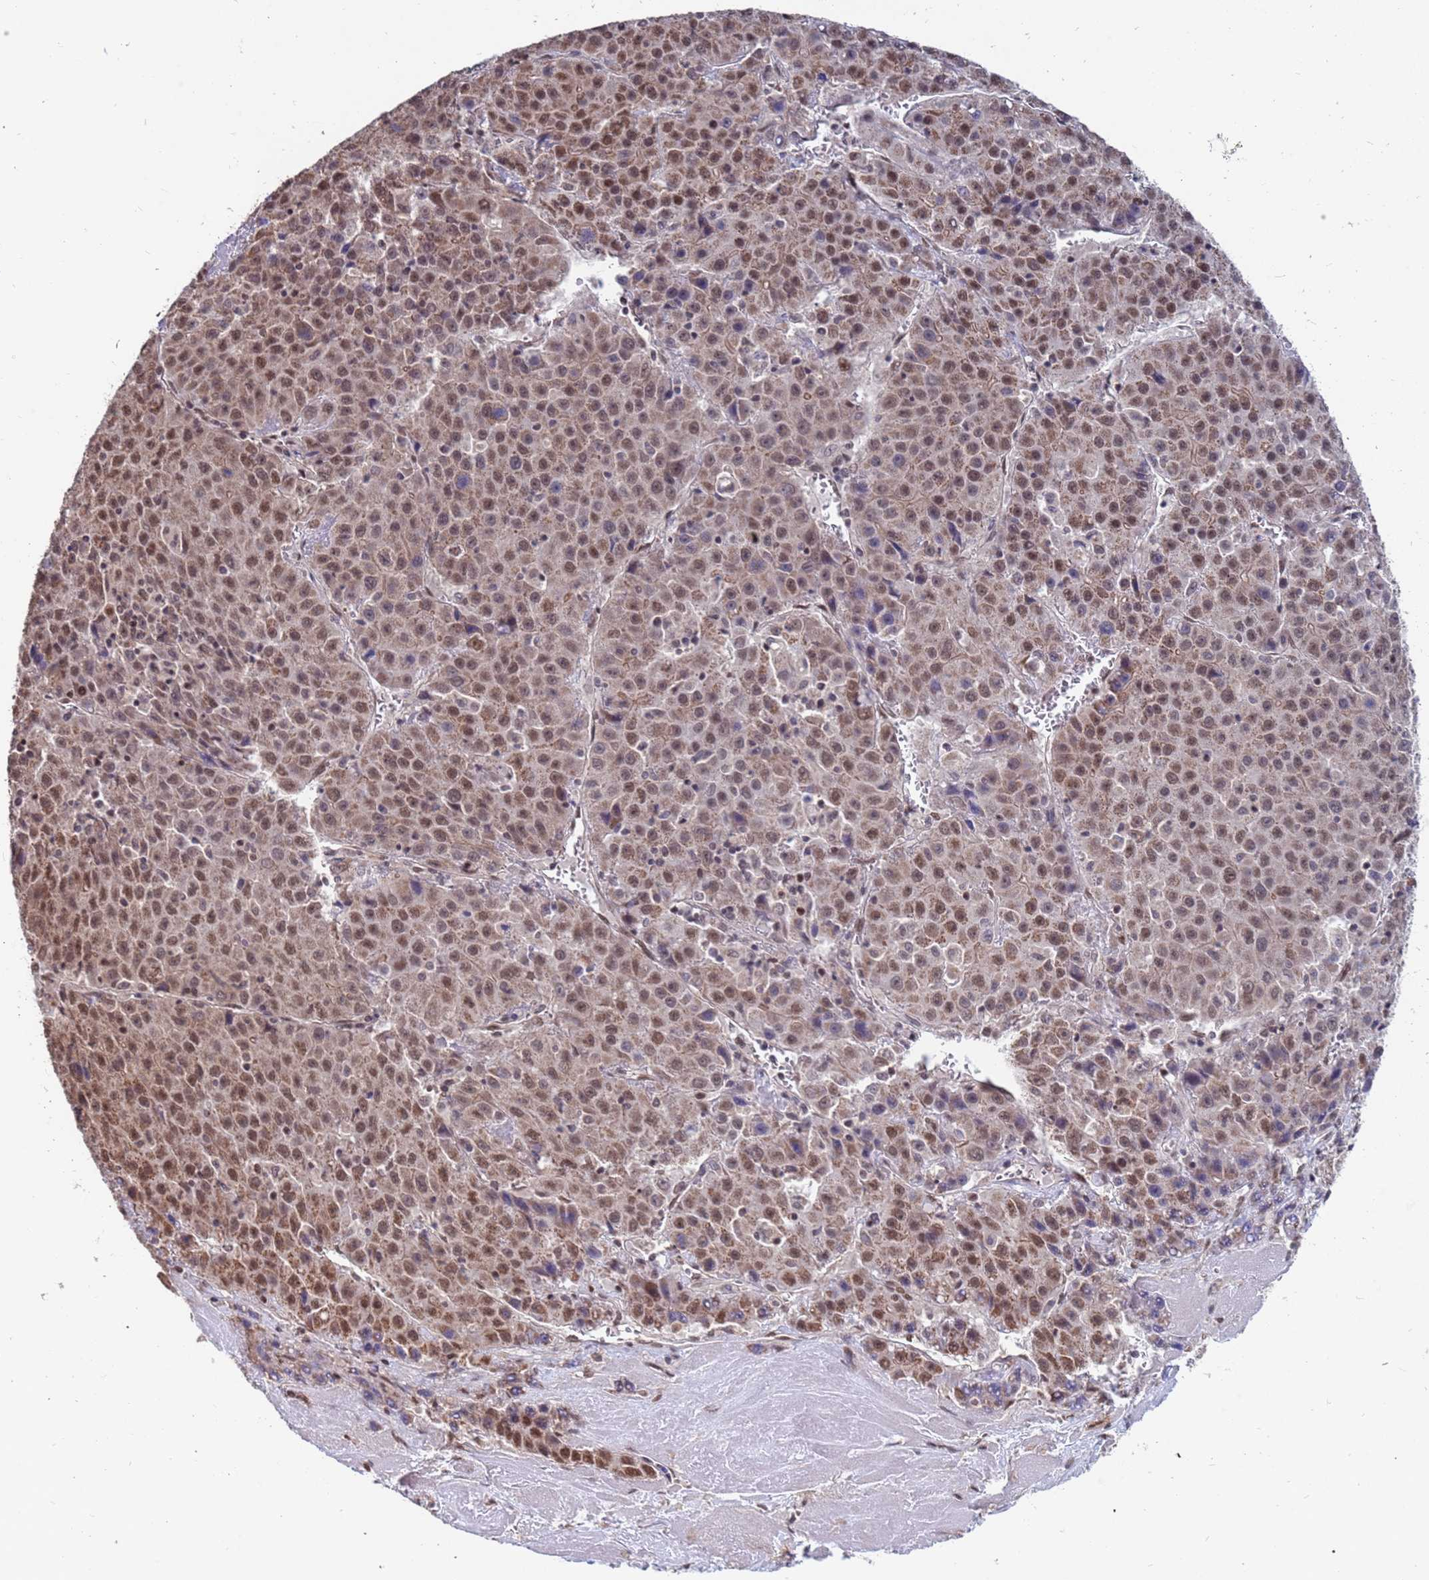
{"staining": {"intensity": "moderate", "quantity": ">75%", "location": "nuclear"}, "tissue": "liver cancer", "cell_type": "Tumor cells", "image_type": "cancer", "snomed": [{"axis": "morphology", "description": "Carcinoma, Hepatocellular, NOS"}, {"axis": "topography", "description": "Liver"}], "caption": "The histopathology image exhibits immunohistochemical staining of liver hepatocellular carcinoma. There is moderate nuclear positivity is identified in approximately >75% of tumor cells.", "gene": "DENND2B", "patient": {"sex": "female", "age": 53}}